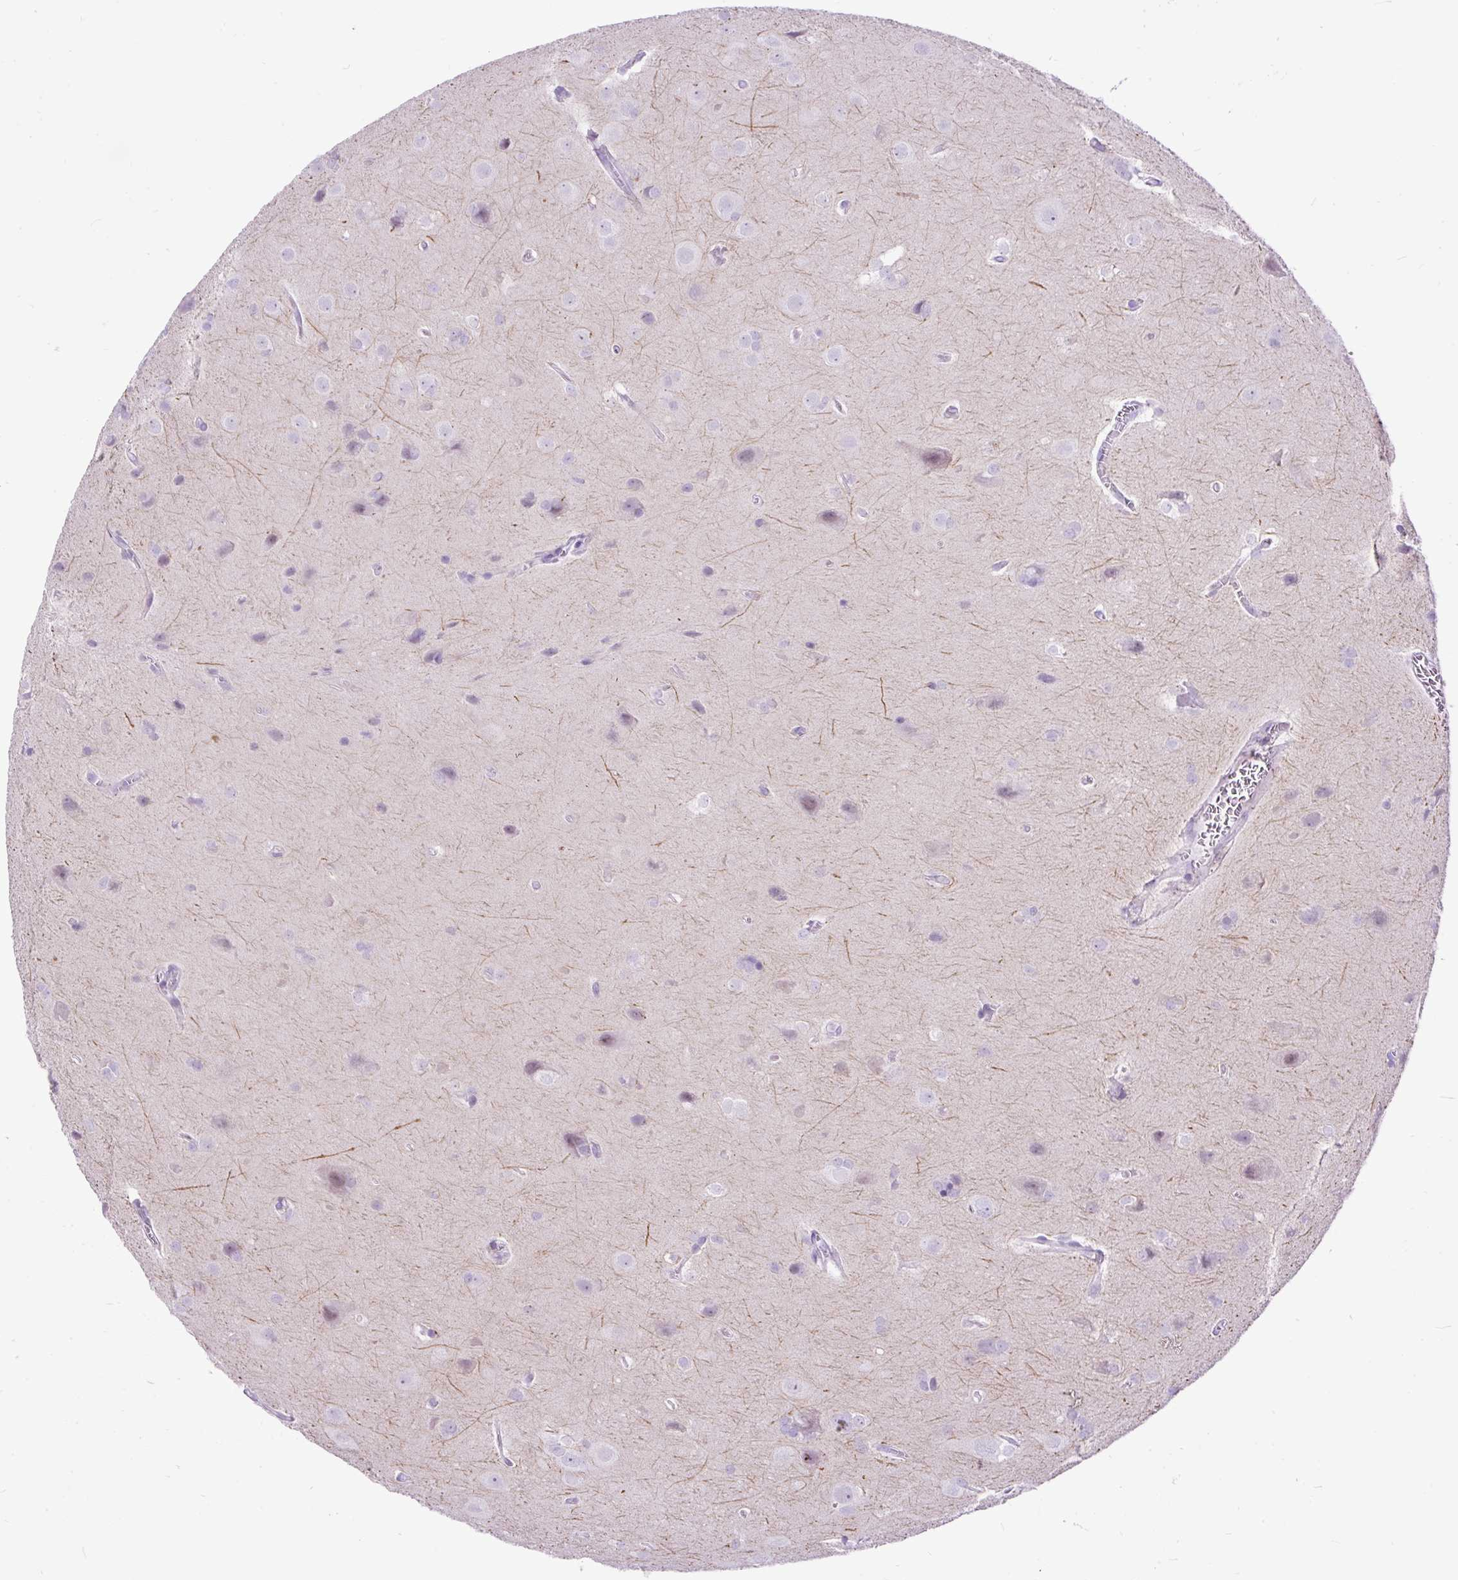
{"staining": {"intensity": "negative", "quantity": "none", "location": "none"}, "tissue": "glioma", "cell_type": "Tumor cells", "image_type": "cancer", "snomed": [{"axis": "morphology", "description": "Glioma, malignant, Low grade"}, {"axis": "topography", "description": "Brain"}], "caption": "Tumor cells show no significant expression in glioma. The staining was performed using DAB to visualize the protein expression in brown, while the nuclei were stained in blue with hematoxylin (Magnification: 20x).", "gene": "ZNF256", "patient": {"sex": "female", "age": 34}}